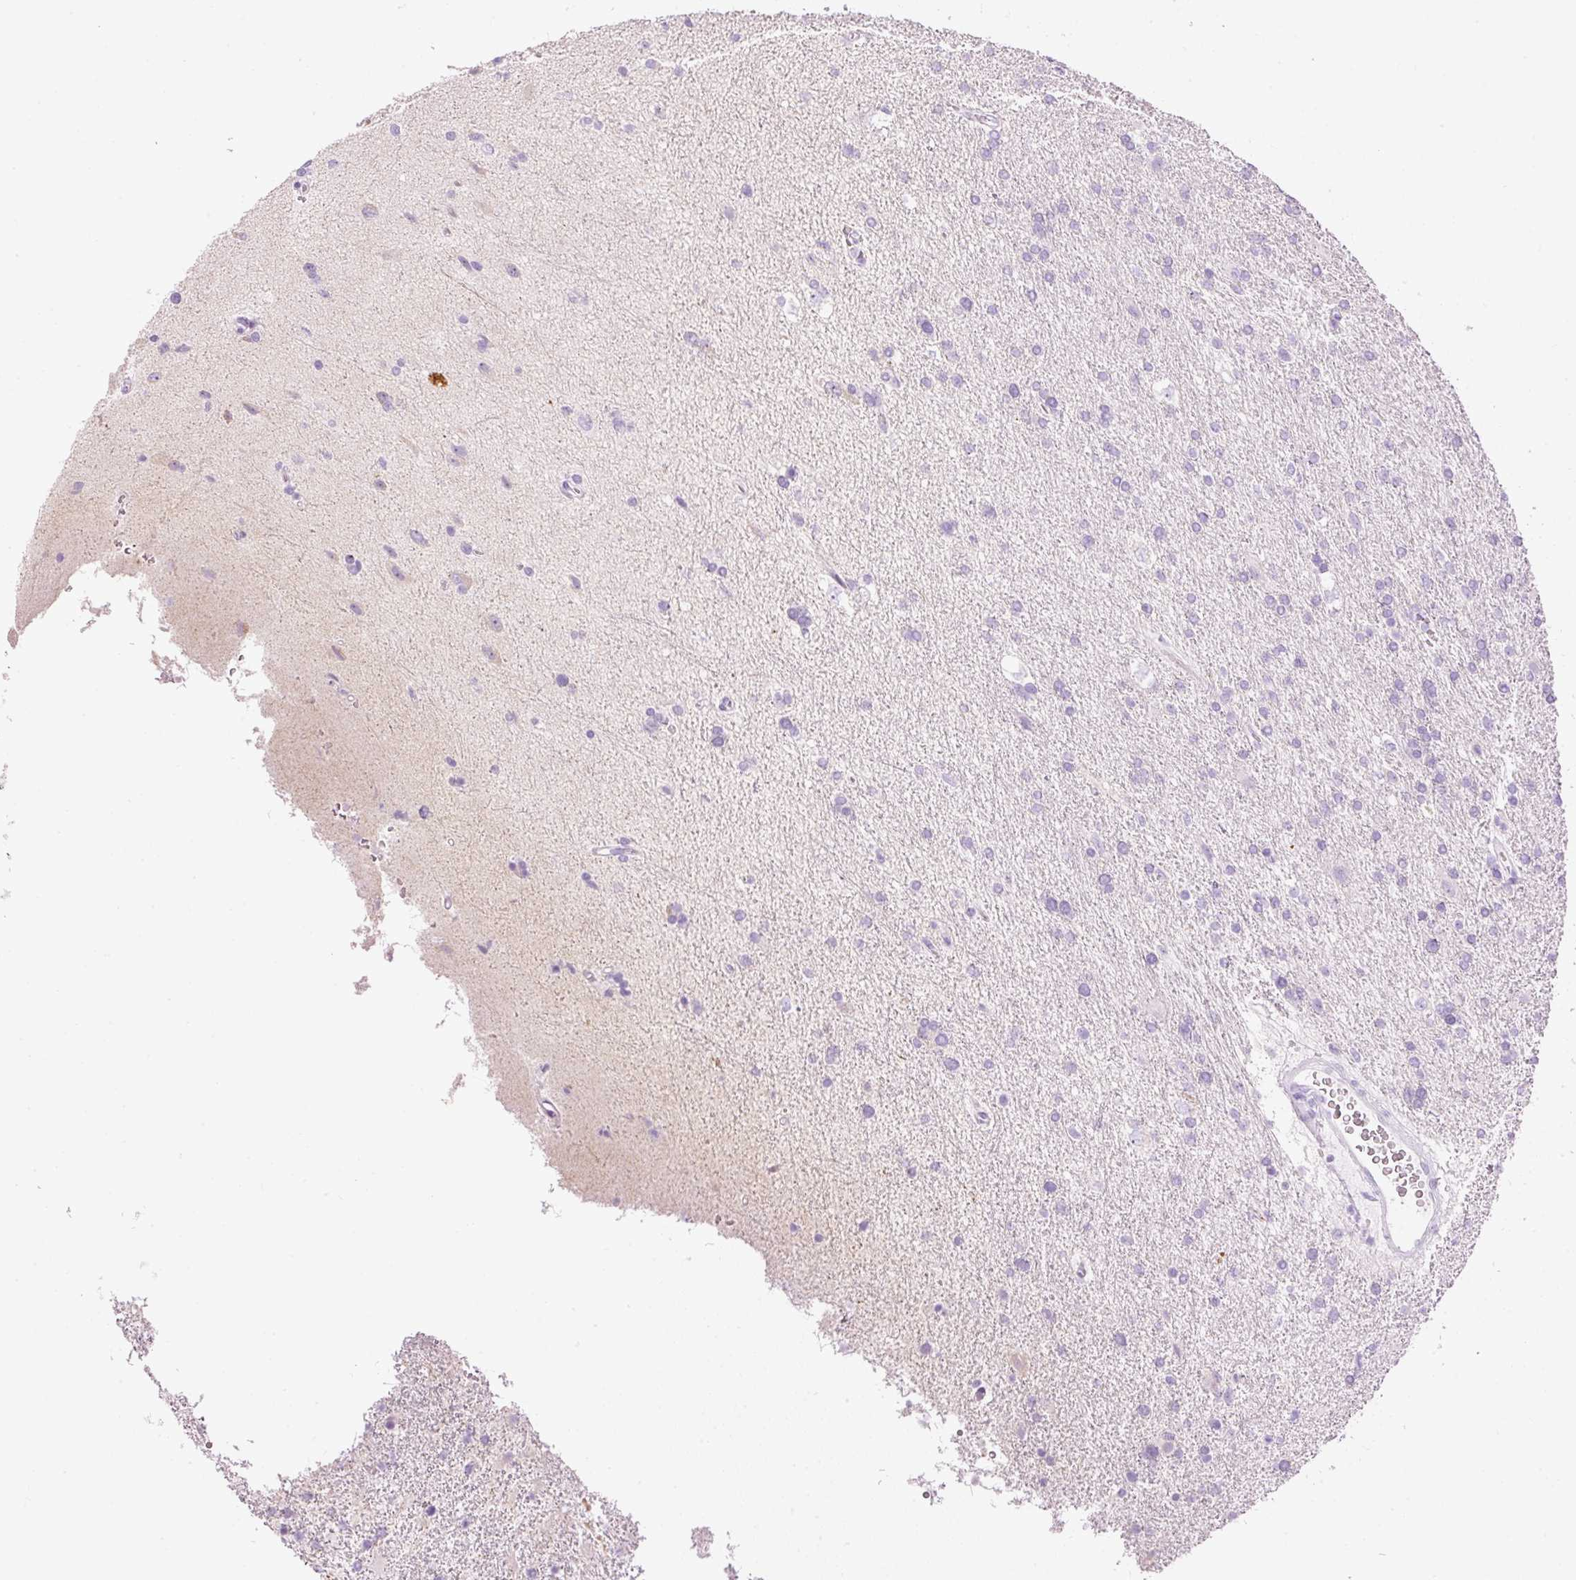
{"staining": {"intensity": "negative", "quantity": "none", "location": "none"}, "tissue": "glioma", "cell_type": "Tumor cells", "image_type": "cancer", "snomed": [{"axis": "morphology", "description": "Glioma, malignant, High grade"}, {"axis": "topography", "description": "Brain"}], "caption": "High power microscopy image of an IHC micrograph of glioma, revealing no significant positivity in tumor cells.", "gene": "CARD16", "patient": {"sex": "male", "age": 56}}